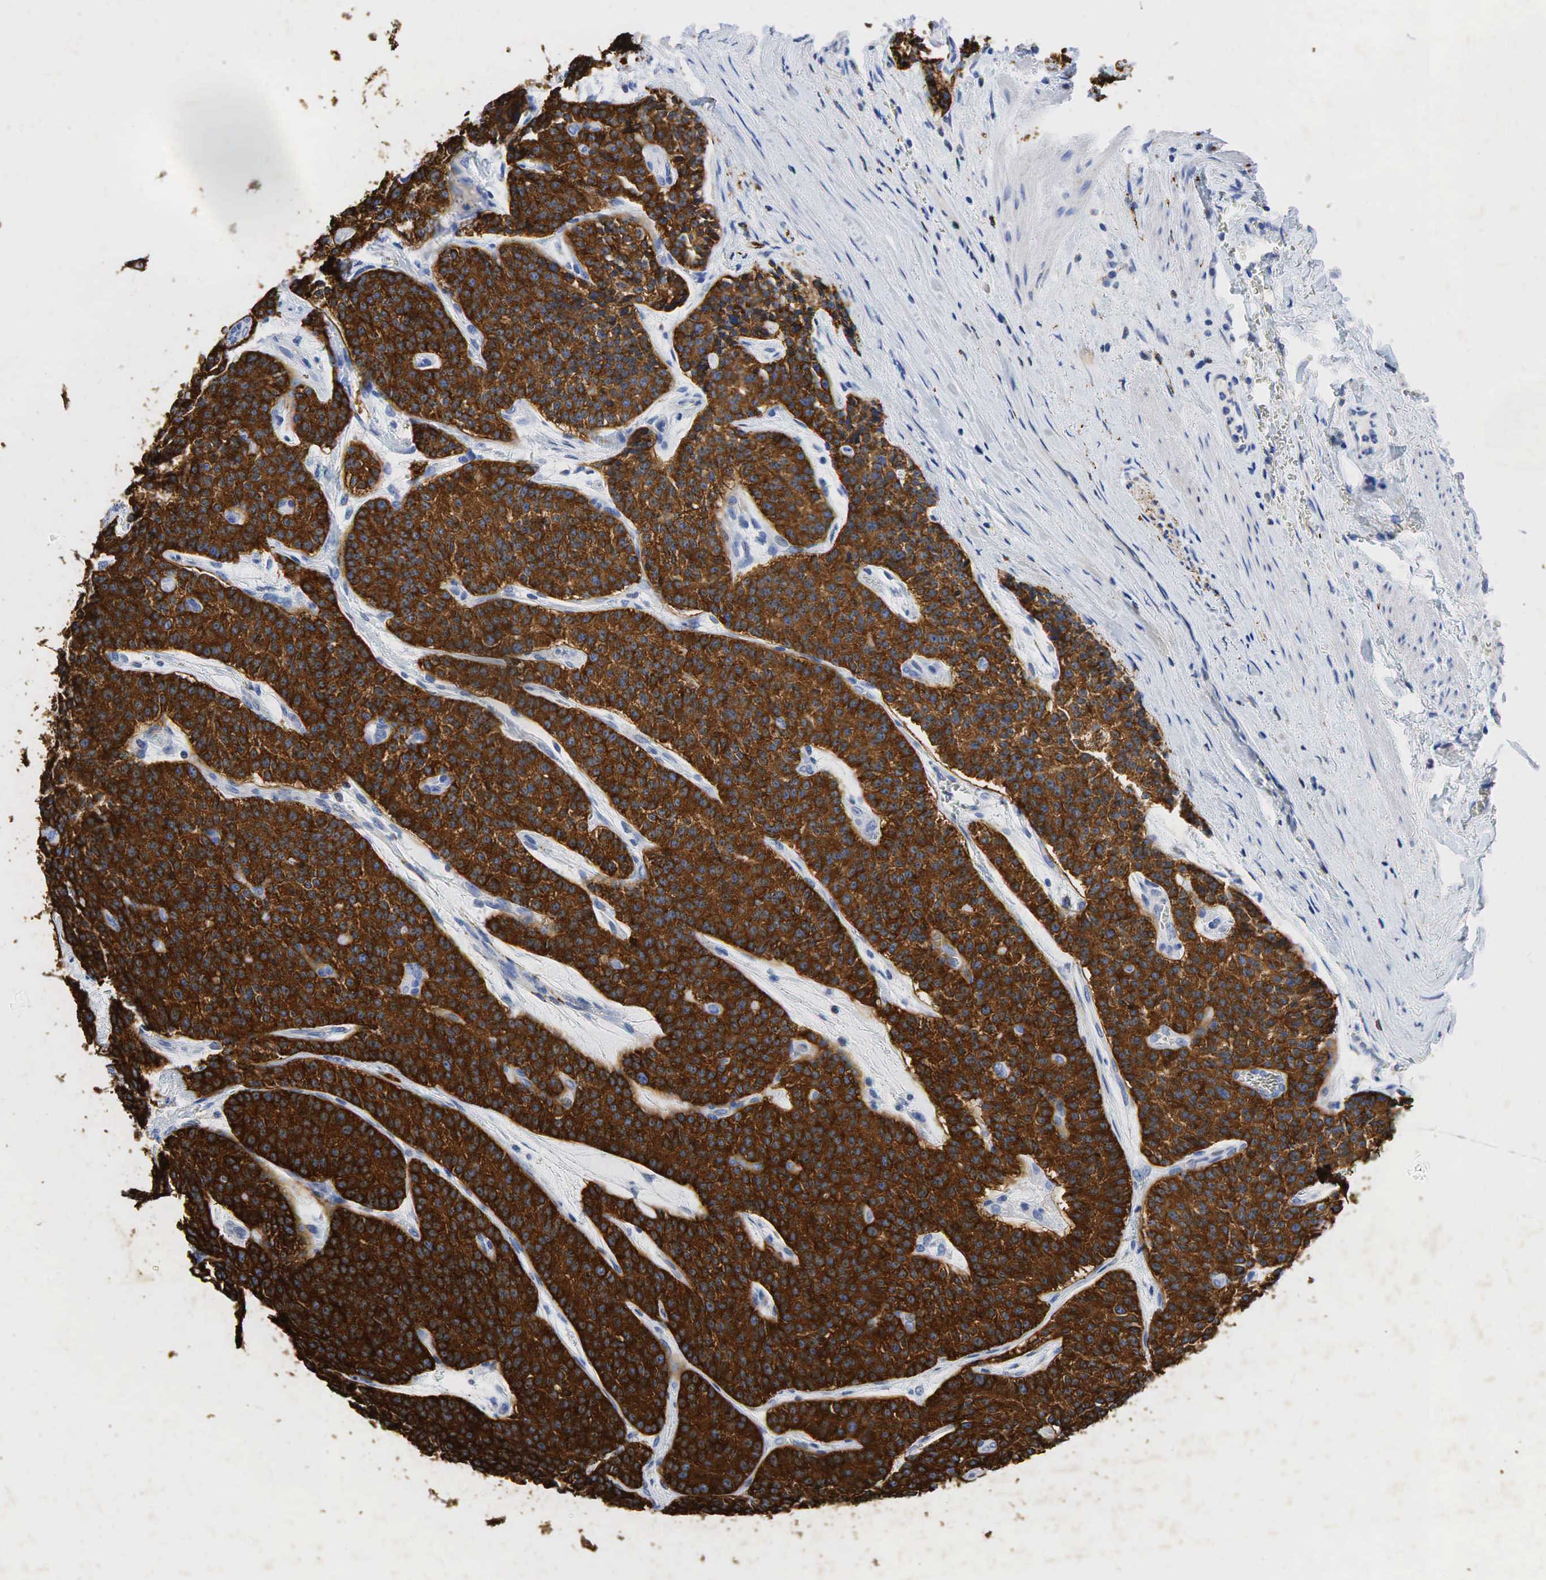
{"staining": {"intensity": "strong", "quantity": ">75%", "location": "cytoplasmic/membranous"}, "tissue": "carcinoid", "cell_type": "Tumor cells", "image_type": "cancer", "snomed": [{"axis": "morphology", "description": "Carcinoid, malignant, NOS"}, {"axis": "topography", "description": "Stomach"}], "caption": "Protein staining of malignant carcinoid tissue reveals strong cytoplasmic/membranous staining in about >75% of tumor cells.", "gene": "SYP", "patient": {"sex": "female", "age": 76}}